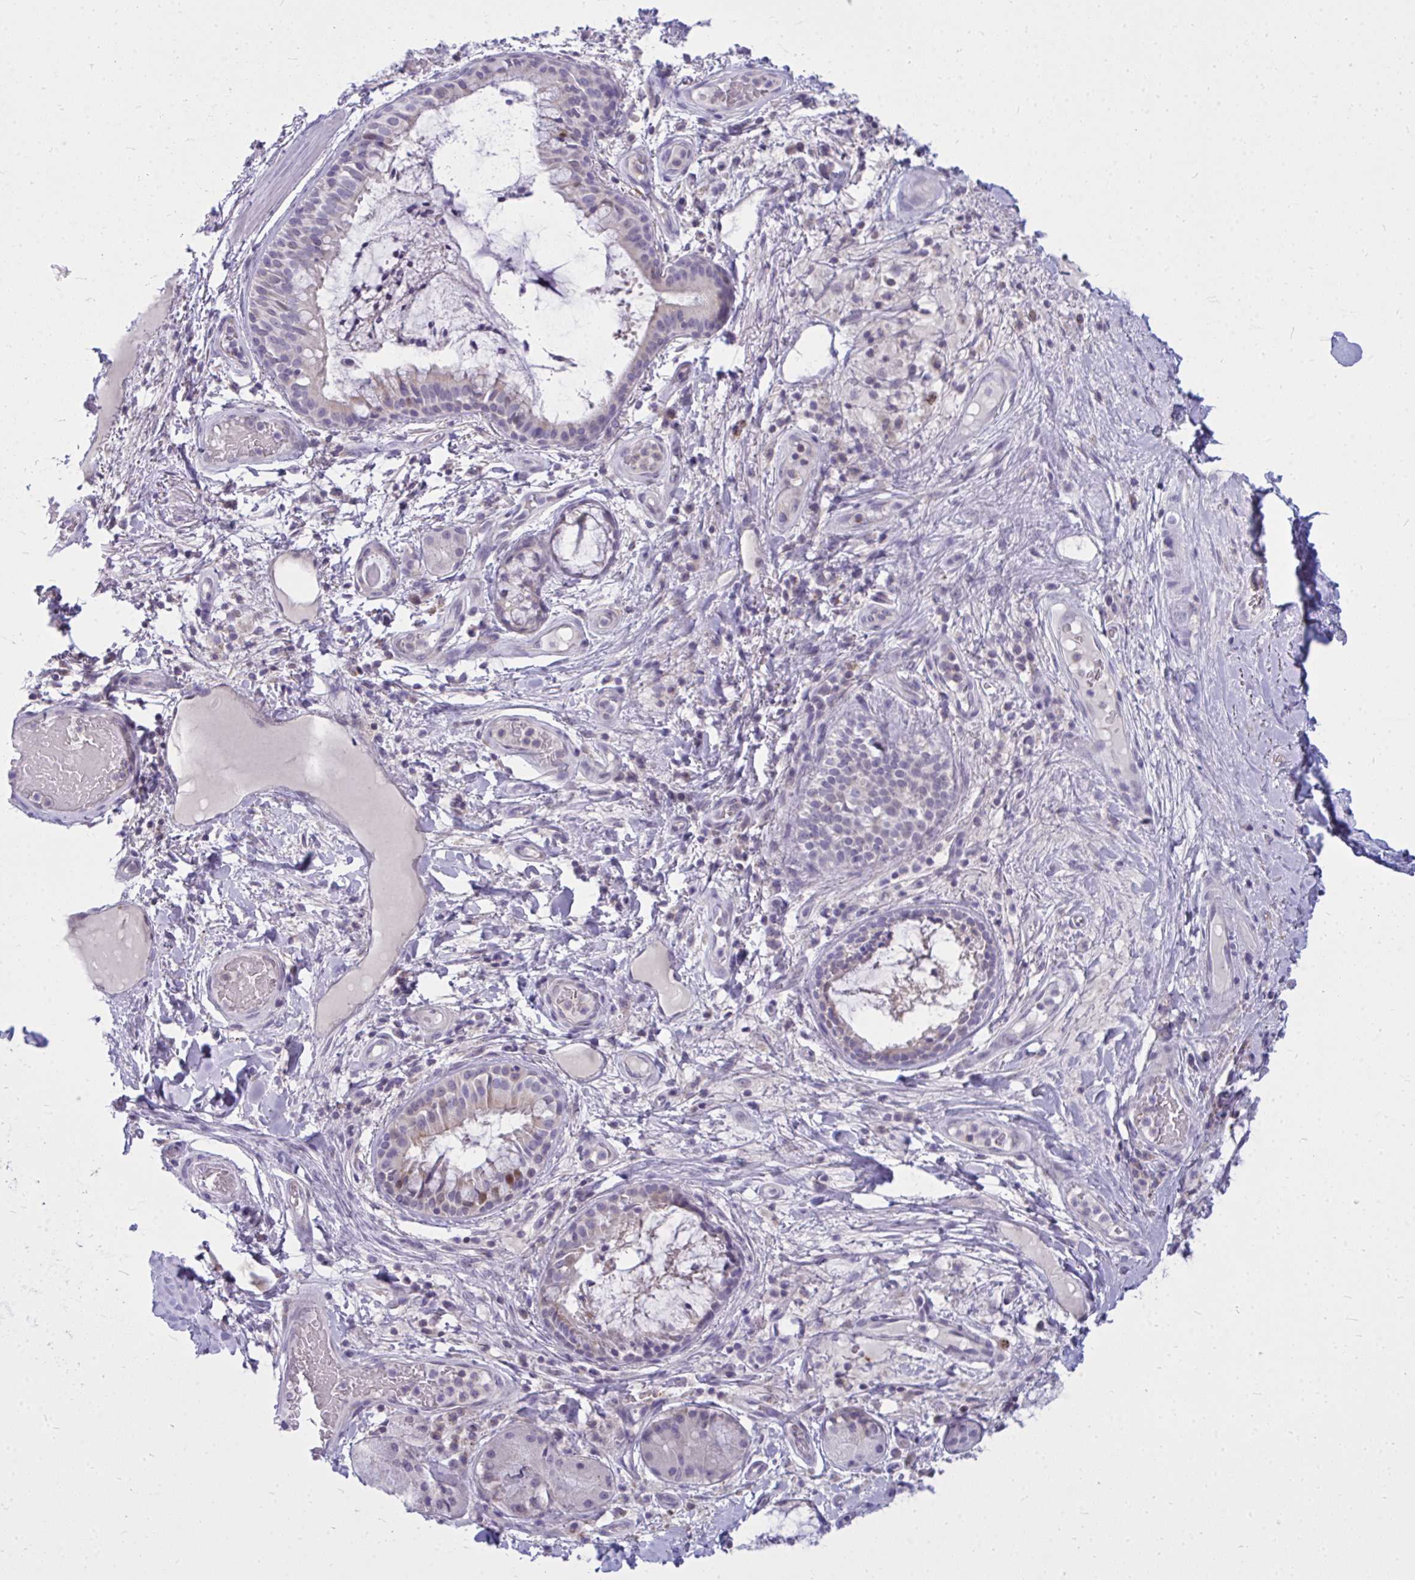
{"staining": {"intensity": "negative", "quantity": "none", "location": "none"}, "tissue": "adipose tissue", "cell_type": "Adipocytes", "image_type": "normal", "snomed": [{"axis": "morphology", "description": "Normal tissue, NOS"}, {"axis": "topography", "description": "Cartilage tissue"}, {"axis": "topography", "description": "Bronchus"}], "caption": "Adipocytes show no significant expression in benign adipose tissue.", "gene": "ZSCAN25", "patient": {"sex": "male", "age": 64}}